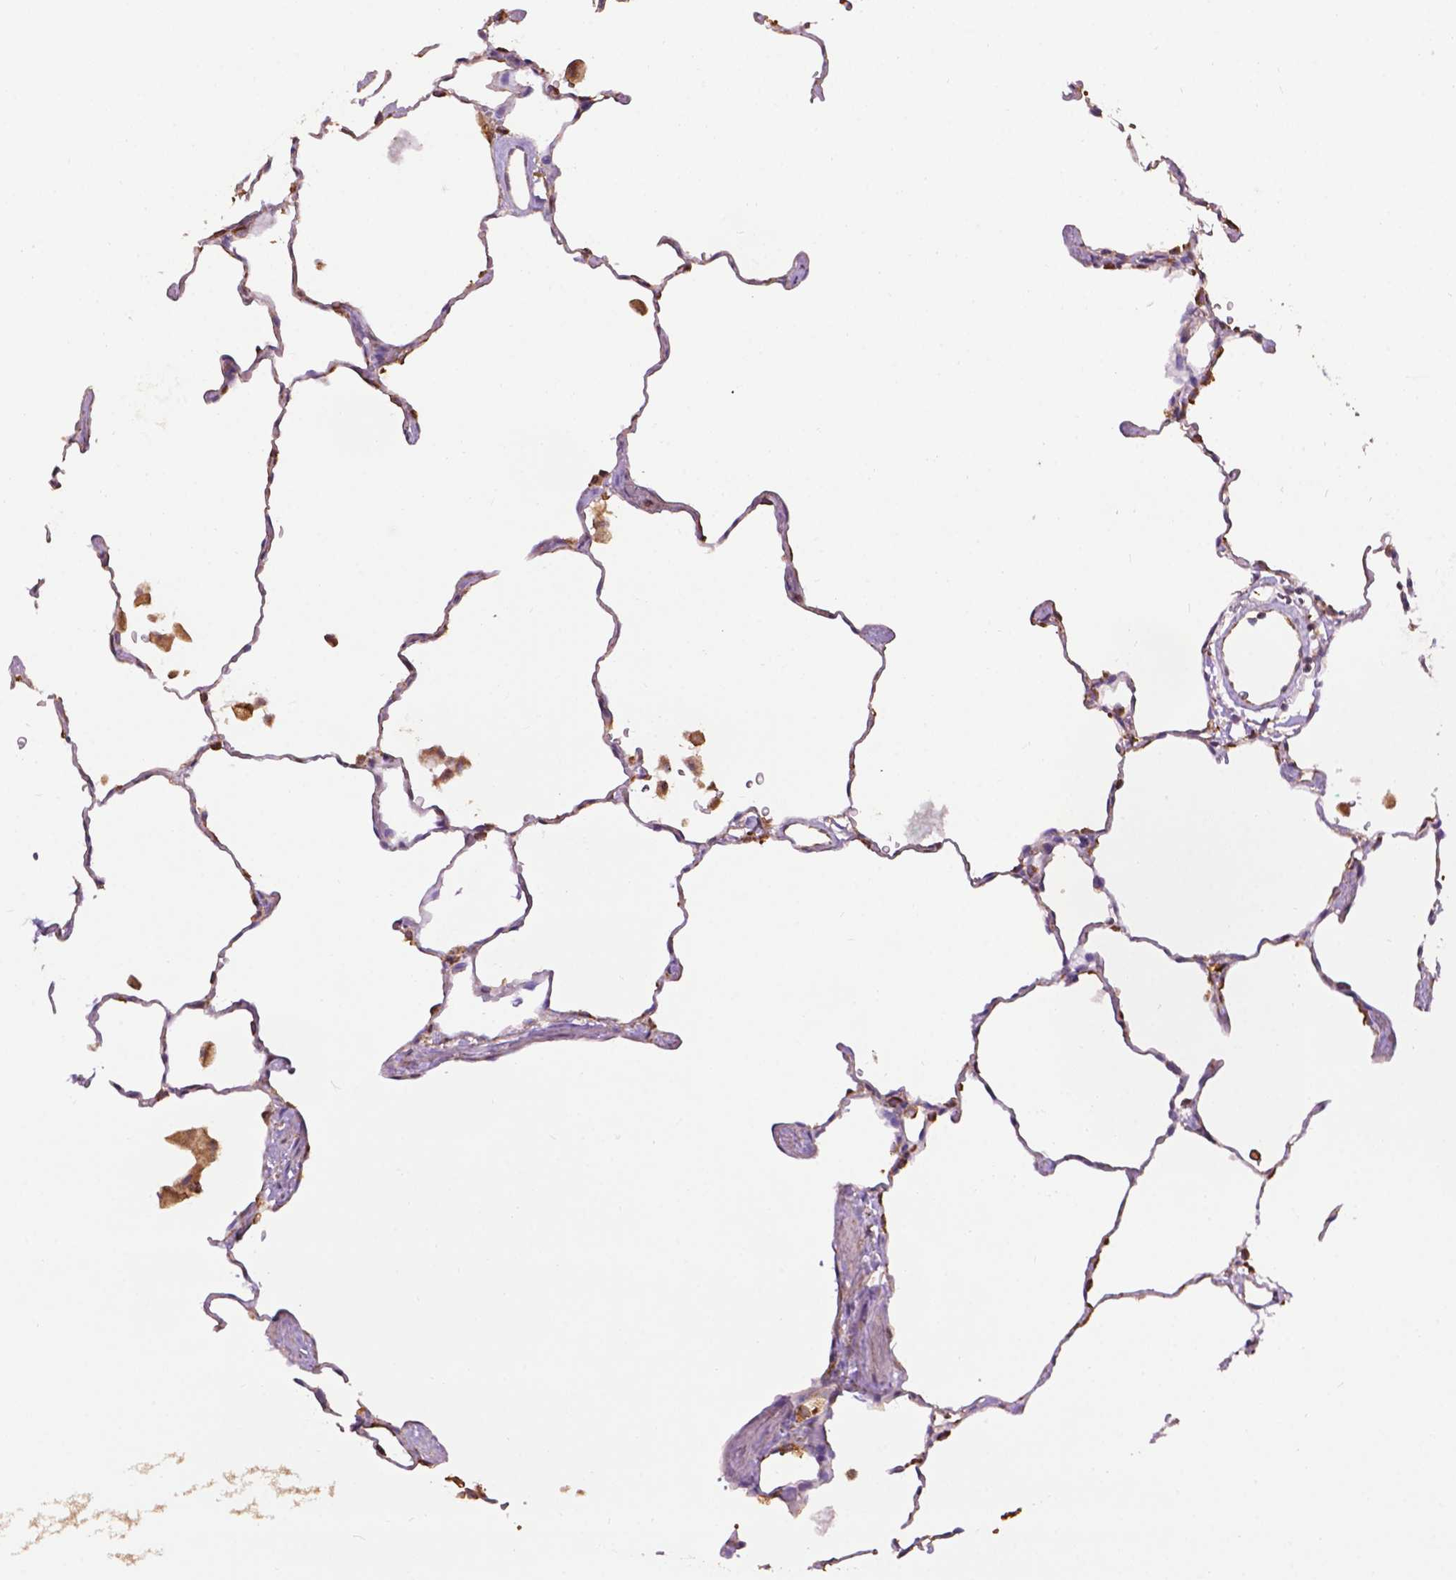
{"staining": {"intensity": "weak", "quantity": "25%-75%", "location": "cytoplasmic/membranous"}, "tissue": "lung", "cell_type": "Alveolar cells", "image_type": "normal", "snomed": [{"axis": "morphology", "description": "Normal tissue, NOS"}, {"axis": "topography", "description": "Lung"}], "caption": "Protein analysis of benign lung demonstrates weak cytoplasmic/membranous staining in approximately 25%-75% of alveolar cells. (DAB = brown stain, brightfield microscopy at high magnification).", "gene": "PPP2R5E", "patient": {"sex": "female", "age": 47}}